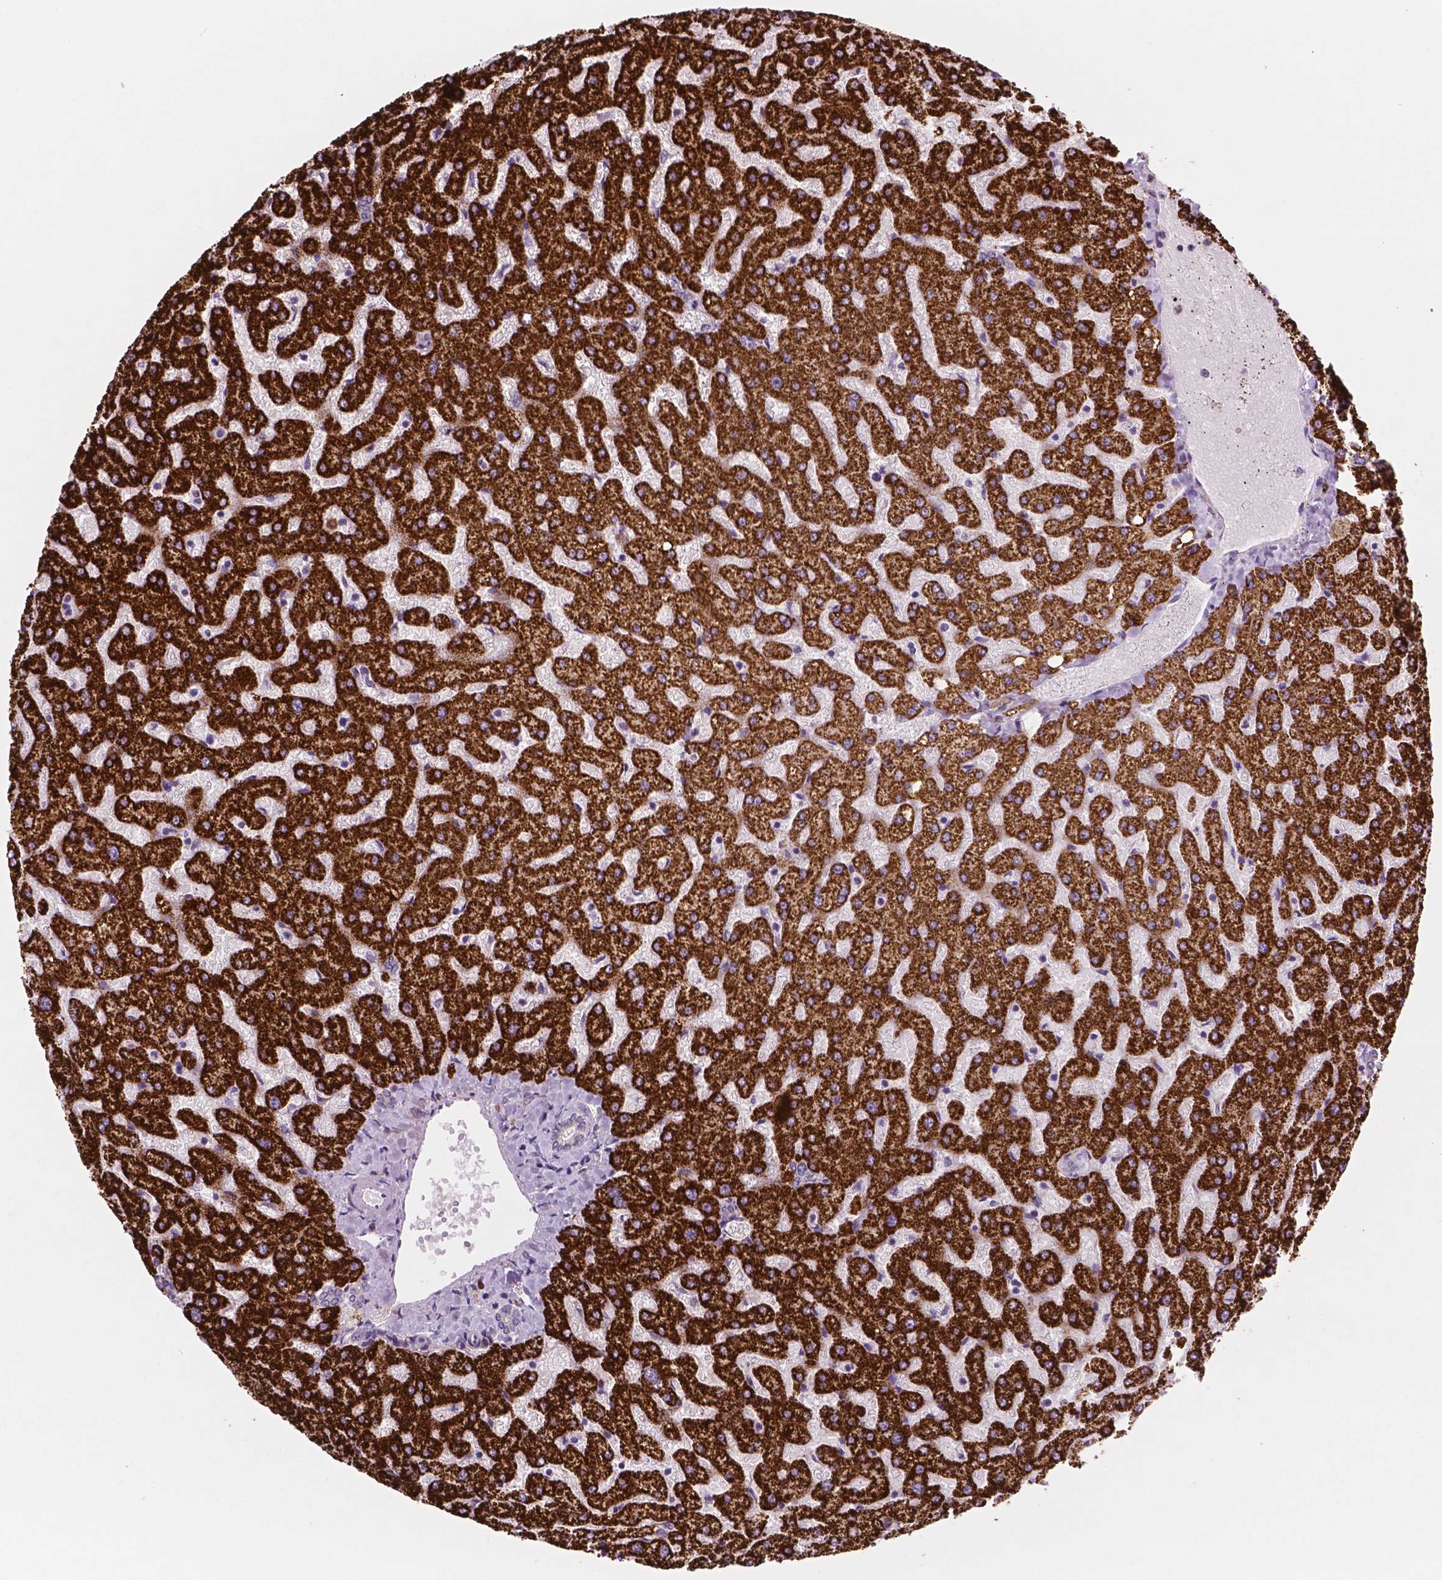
{"staining": {"intensity": "negative", "quantity": "none", "location": "none"}, "tissue": "liver", "cell_type": "Cholangiocytes", "image_type": "normal", "snomed": [{"axis": "morphology", "description": "Normal tissue, NOS"}, {"axis": "topography", "description": "Liver"}], "caption": "Immunohistochemistry (IHC) micrograph of unremarkable liver: liver stained with DAB (3,3'-diaminobenzidine) demonstrates no significant protein expression in cholangiocytes.", "gene": "LRP1B", "patient": {"sex": "female", "age": 50}}